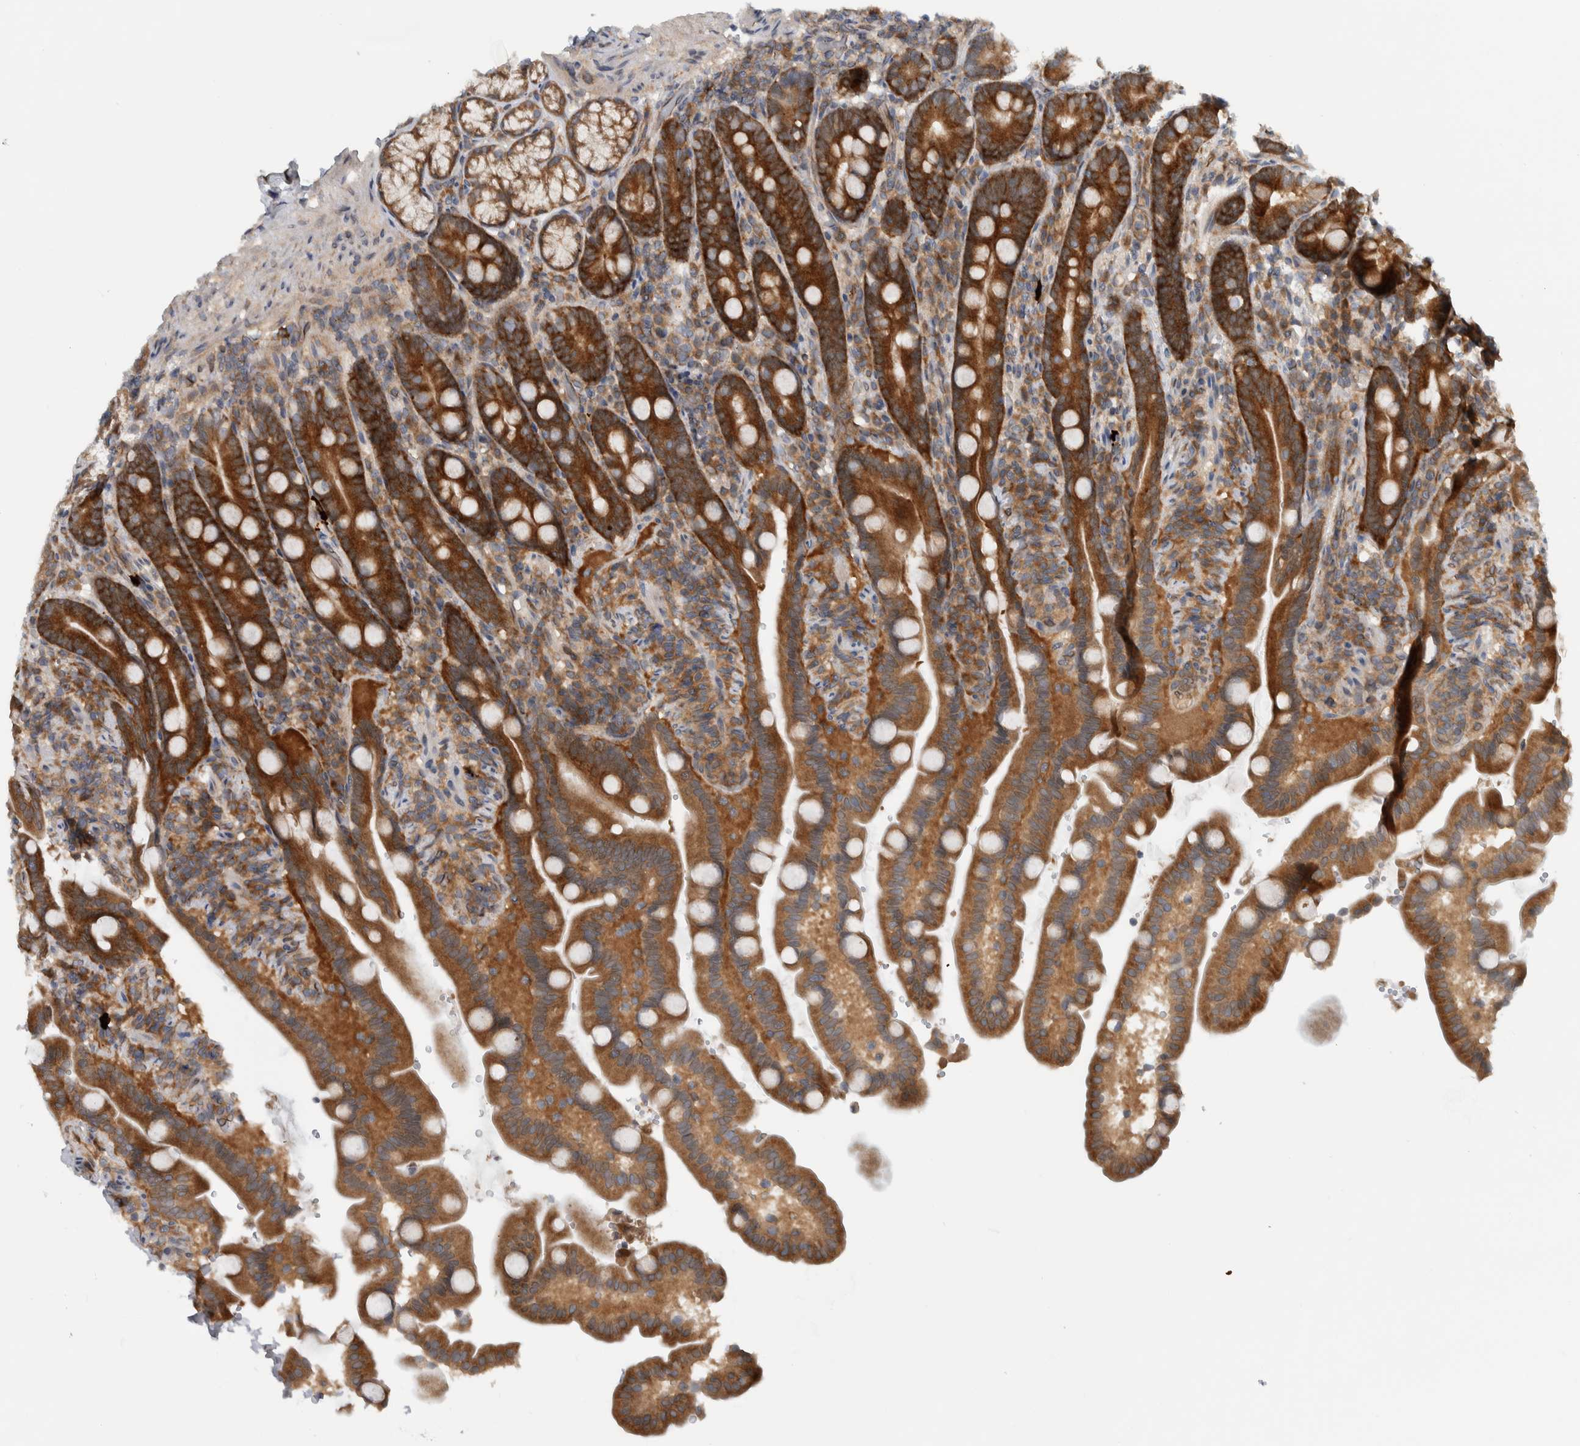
{"staining": {"intensity": "strong", "quantity": ">75%", "location": "cytoplasmic/membranous"}, "tissue": "duodenum", "cell_type": "Glandular cells", "image_type": "normal", "snomed": [{"axis": "morphology", "description": "Normal tissue, NOS"}, {"axis": "topography", "description": "Duodenum"}], "caption": "IHC histopathology image of unremarkable duodenum stained for a protein (brown), which displays high levels of strong cytoplasmic/membranous staining in approximately >75% of glandular cells.", "gene": "CCDC43", "patient": {"sex": "male", "age": 54}}